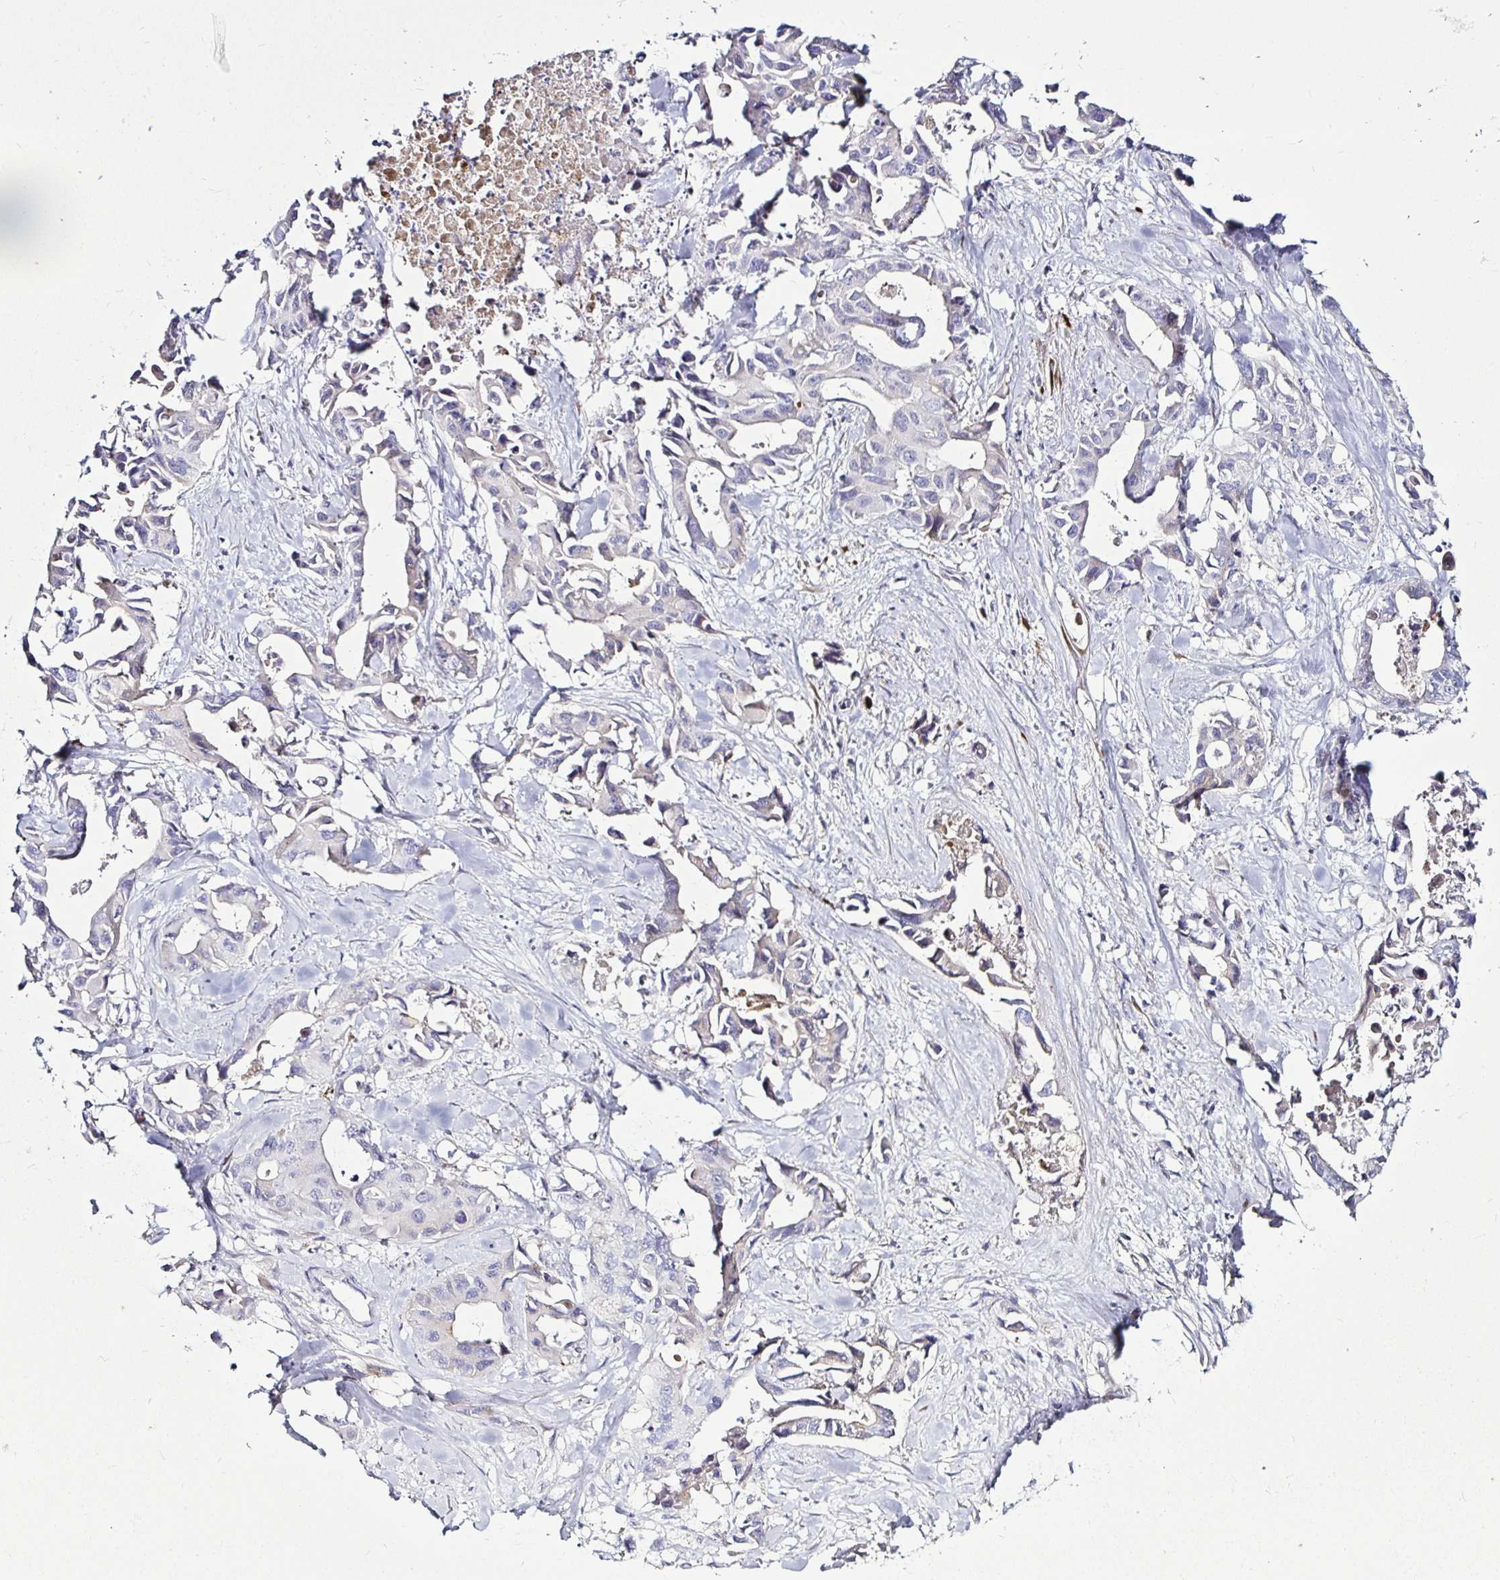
{"staining": {"intensity": "negative", "quantity": "none", "location": "none"}, "tissue": "lung cancer", "cell_type": "Tumor cells", "image_type": "cancer", "snomed": [{"axis": "morphology", "description": "Adenocarcinoma, NOS"}, {"axis": "topography", "description": "Lung"}], "caption": "Immunohistochemical staining of adenocarcinoma (lung) displays no significant staining in tumor cells.", "gene": "TIMP1", "patient": {"sex": "male", "age": 64}}